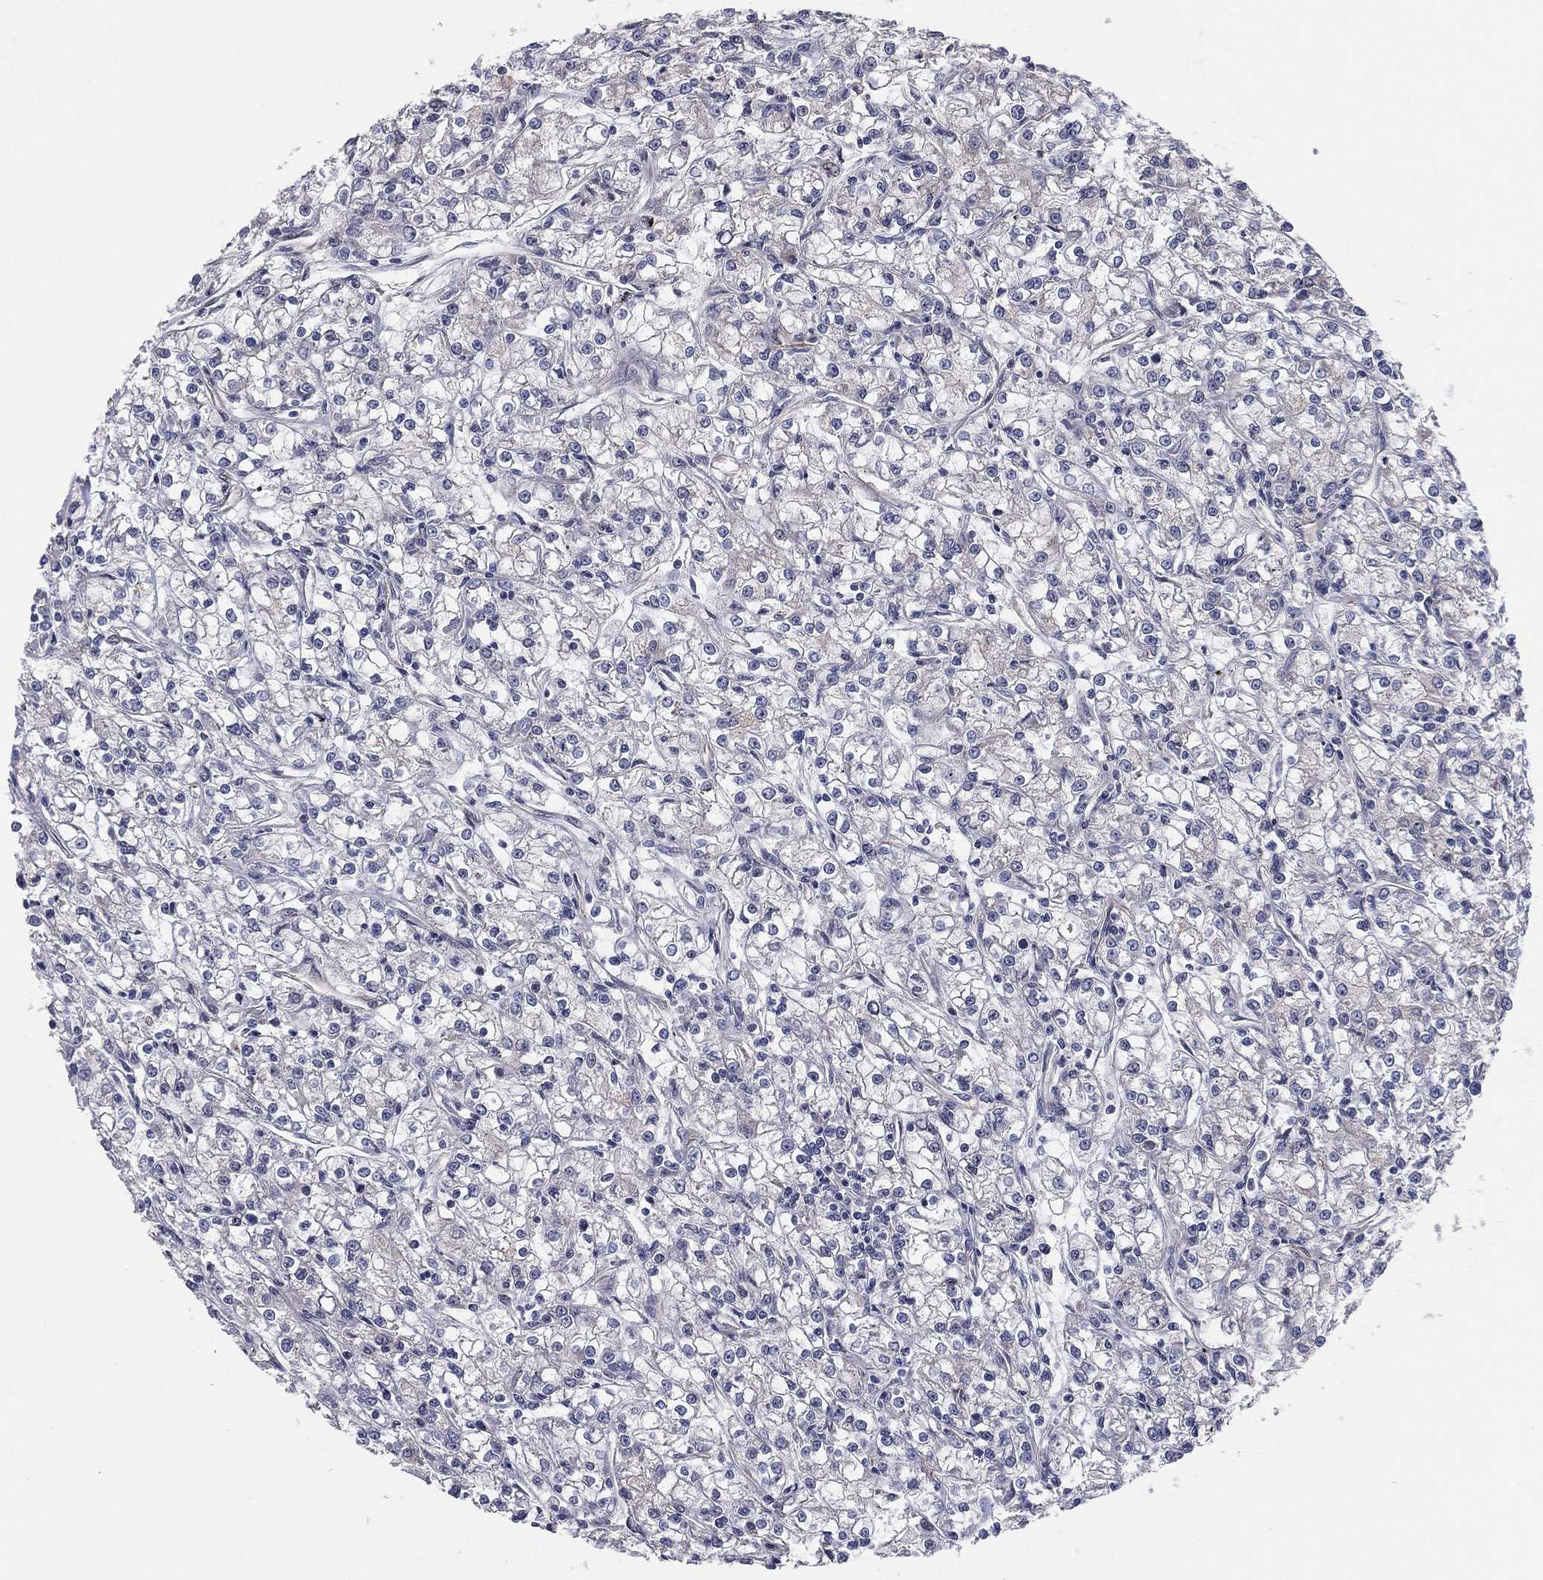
{"staining": {"intensity": "negative", "quantity": "none", "location": "none"}, "tissue": "renal cancer", "cell_type": "Tumor cells", "image_type": "cancer", "snomed": [{"axis": "morphology", "description": "Adenocarcinoma, NOS"}, {"axis": "topography", "description": "Kidney"}], "caption": "Immunohistochemical staining of renal cancer exhibits no significant expression in tumor cells. (Immunohistochemistry, brightfield microscopy, high magnification).", "gene": "UTP14A", "patient": {"sex": "female", "age": 59}}